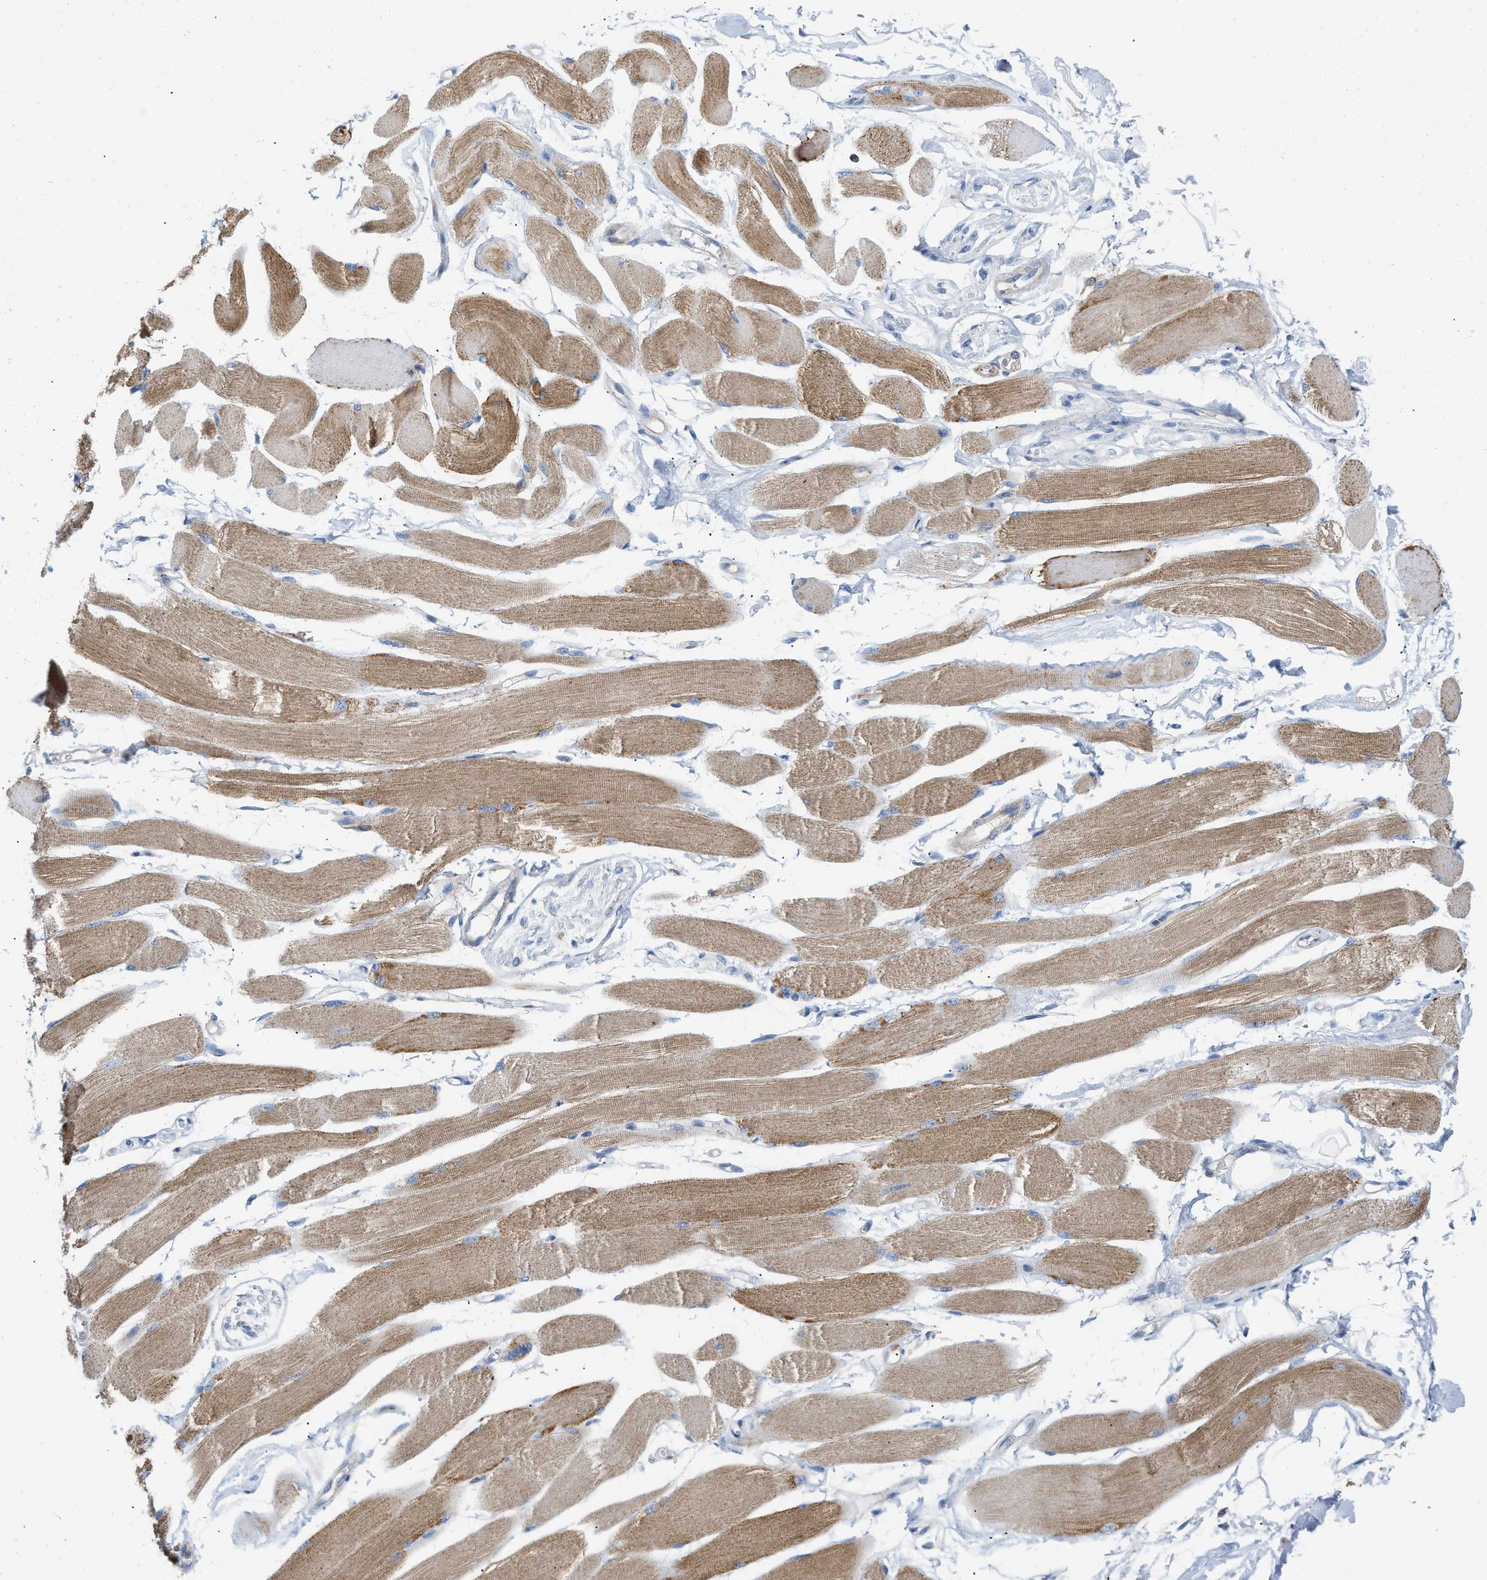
{"staining": {"intensity": "moderate", "quantity": "25%-75%", "location": "cytoplasmic/membranous"}, "tissue": "skeletal muscle", "cell_type": "Myocytes", "image_type": "normal", "snomed": [{"axis": "morphology", "description": "Normal tissue, NOS"}, {"axis": "topography", "description": "Skeletal muscle"}, {"axis": "topography", "description": "Peripheral nerve tissue"}], "caption": "High-magnification brightfield microscopy of benign skeletal muscle stained with DAB (brown) and counterstained with hematoxylin (blue). myocytes exhibit moderate cytoplasmic/membranous expression is identified in about25%-75% of cells.", "gene": "GRB10", "patient": {"sex": "female", "age": 84}}